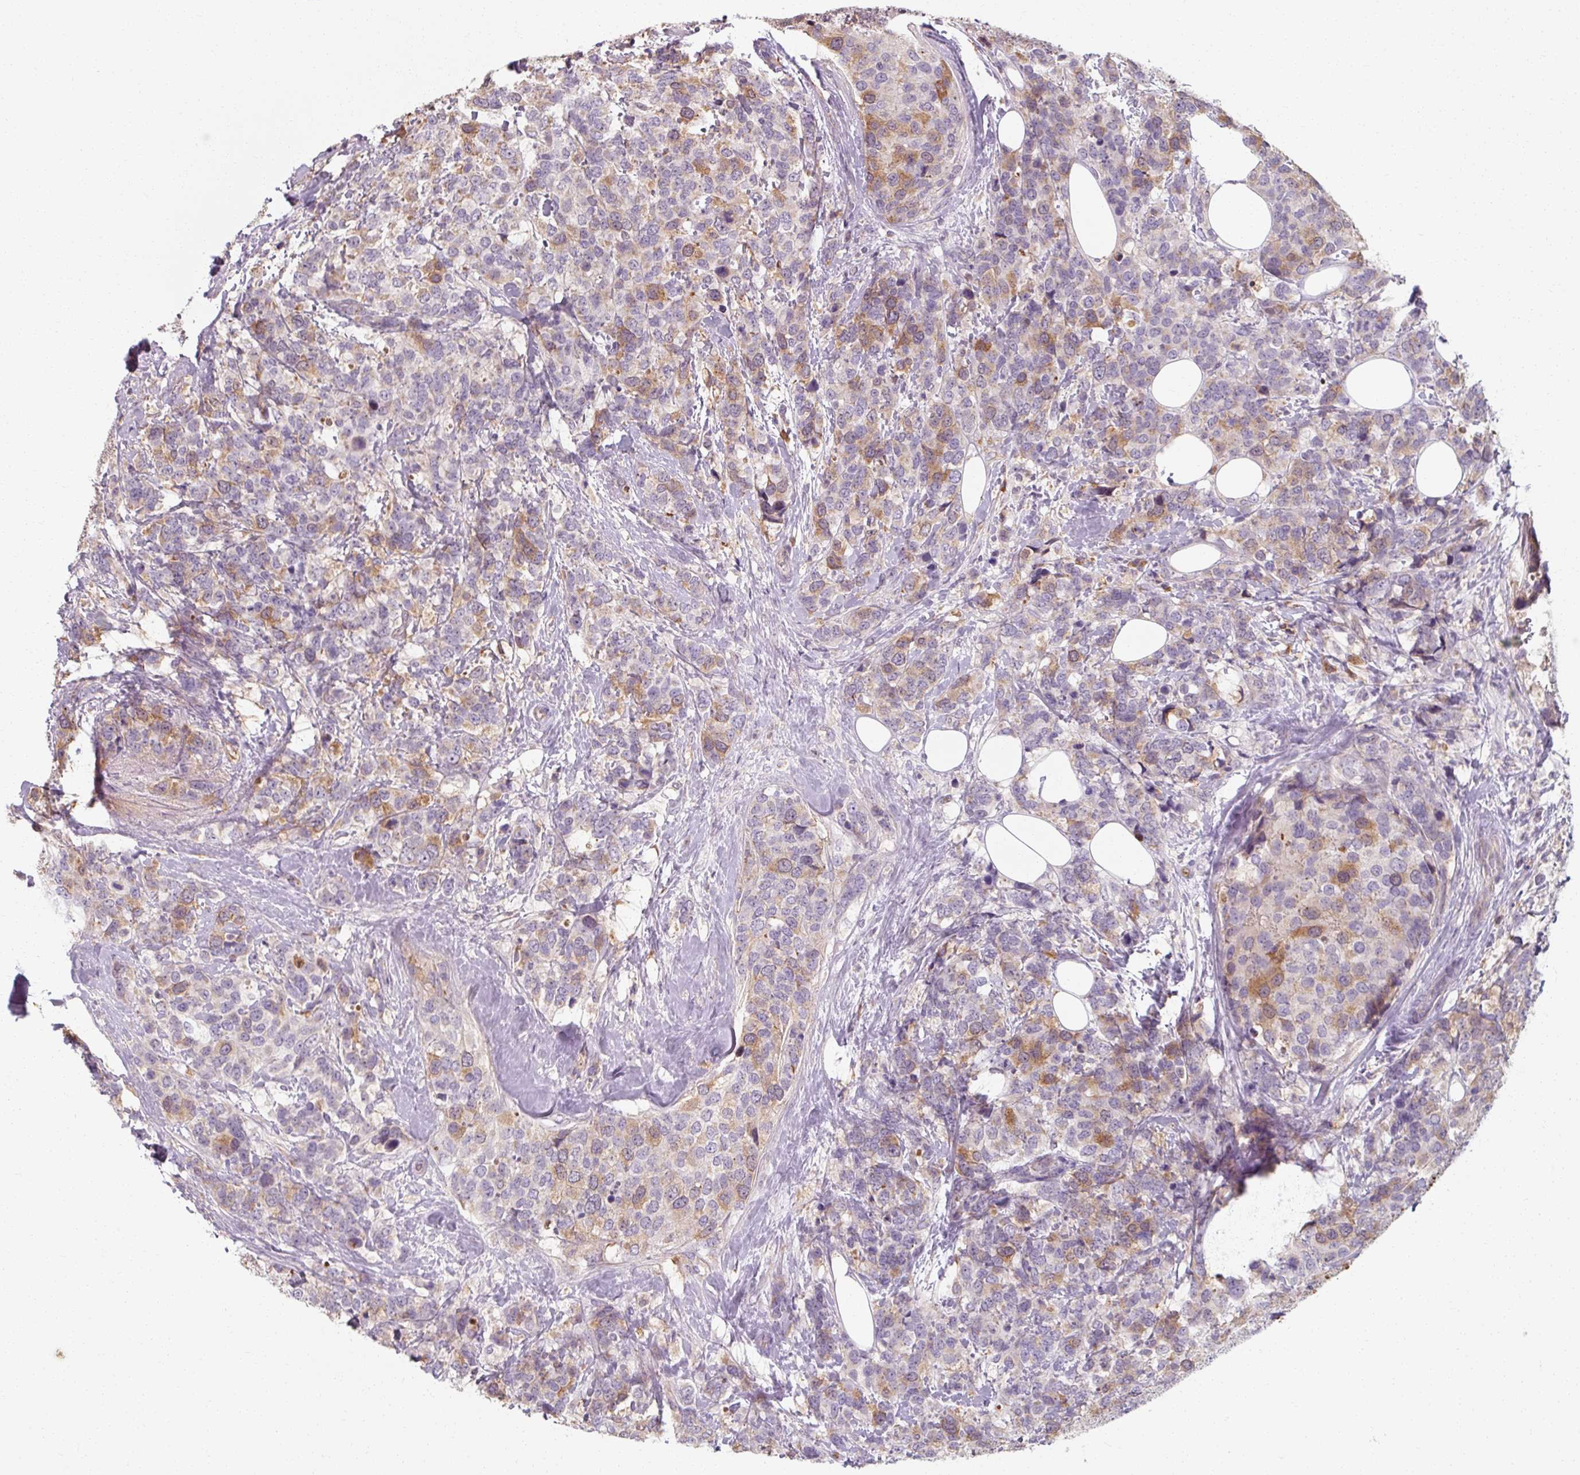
{"staining": {"intensity": "moderate", "quantity": "<25%", "location": "cytoplasmic/membranous"}, "tissue": "breast cancer", "cell_type": "Tumor cells", "image_type": "cancer", "snomed": [{"axis": "morphology", "description": "Lobular carcinoma"}, {"axis": "topography", "description": "Breast"}], "caption": "This image exhibits immunohistochemistry staining of breast cancer (lobular carcinoma), with low moderate cytoplasmic/membranous positivity in about <25% of tumor cells.", "gene": "TSEN54", "patient": {"sex": "female", "age": 59}}